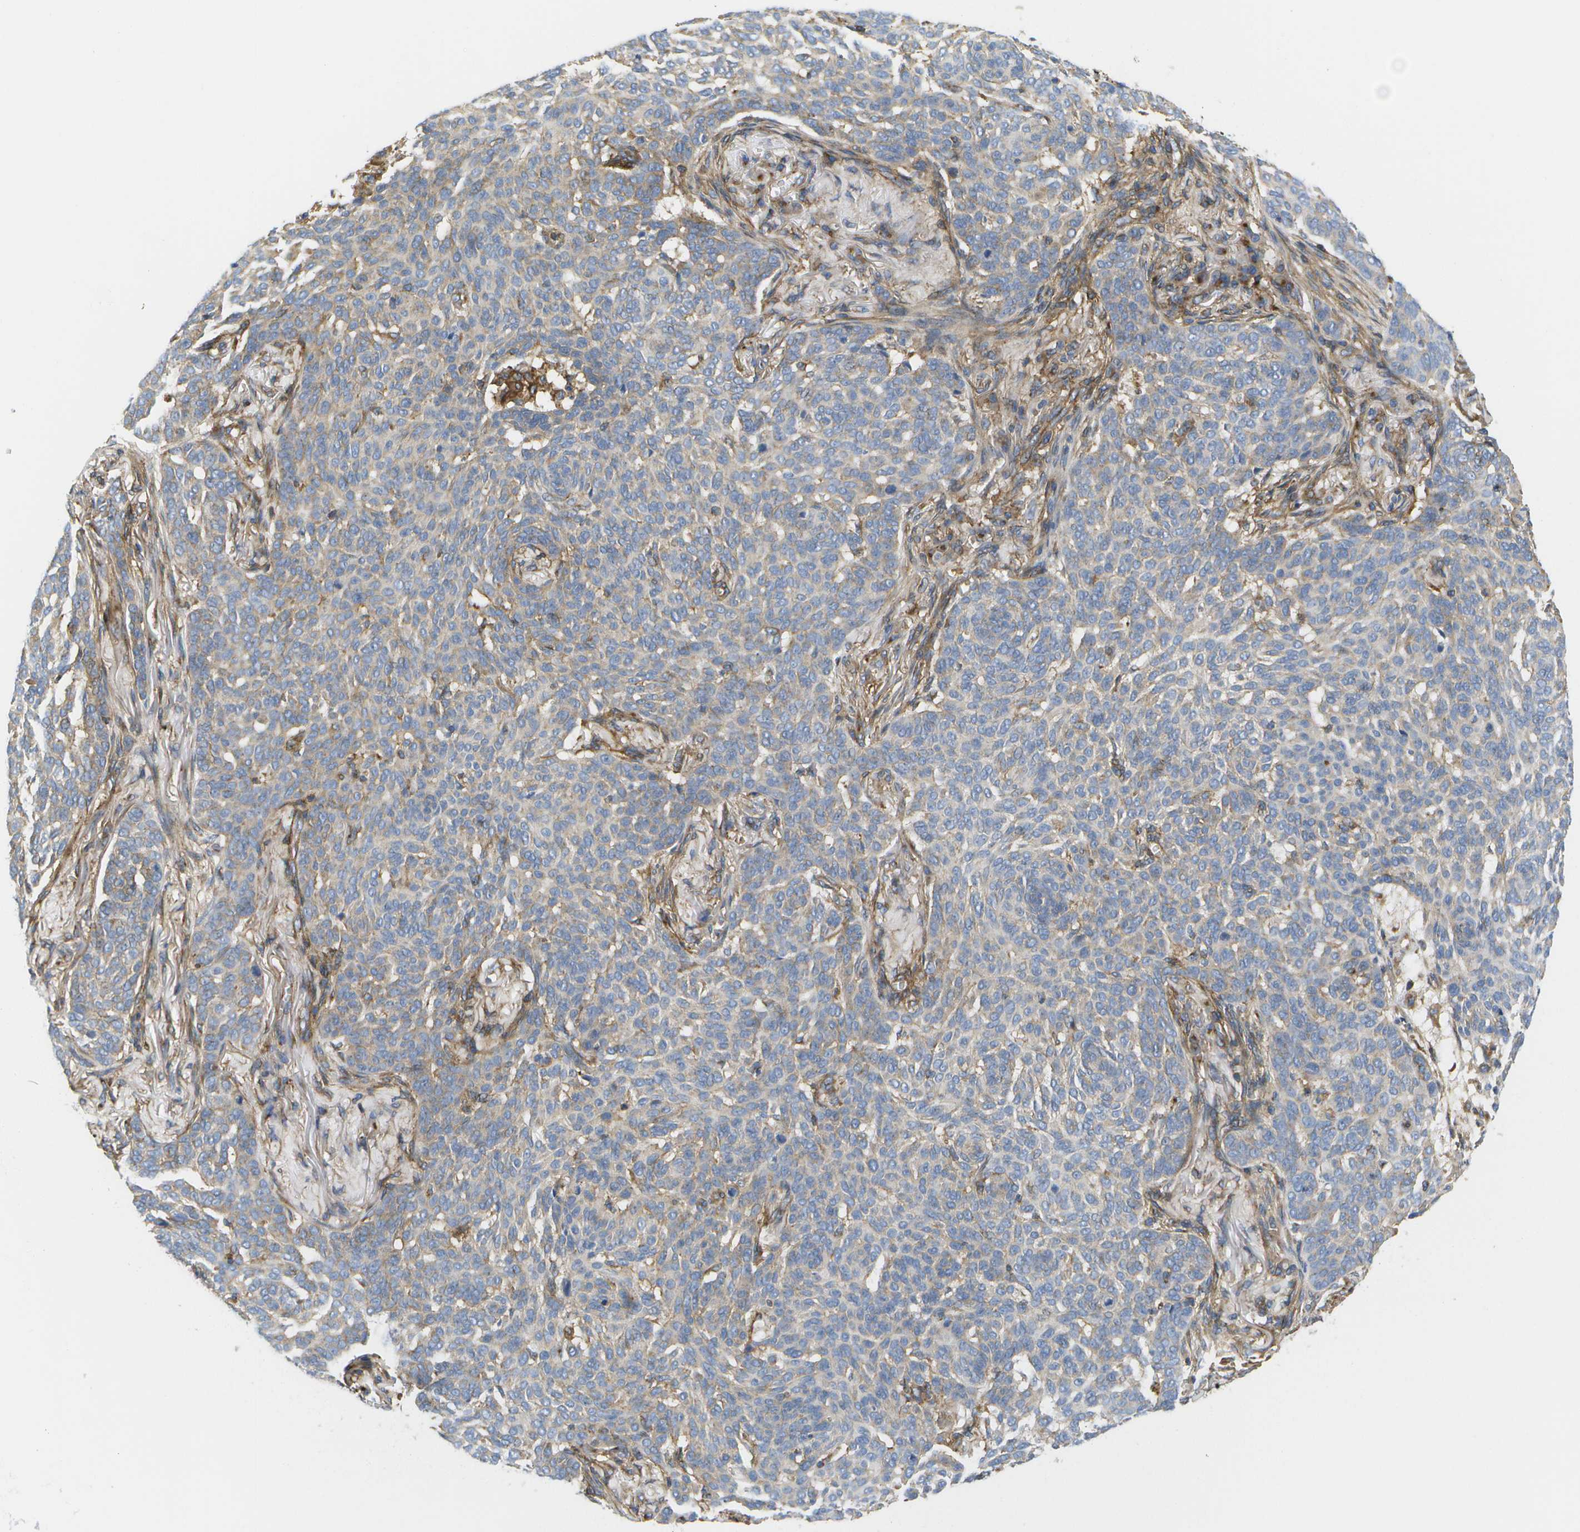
{"staining": {"intensity": "weak", "quantity": "25%-75%", "location": "cytoplasmic/membranous"}, "tissue": "skin cancer", "cell_type": "Tumor cells", "image_type": "cancer", "snomed": [{"axis": "morphology", "description": "Basal cell carcinoma"}, {"axis": "topography", "description": "Skin"}], "caption": "A brown stain shows weak cytoplasmic/membranous positivity of a protein in human skin cancer (basal cell carcinoma) tumor cells. Immunohistochemistry stains the protein of interest in brown and the nuclei are stained blue.", "gene": "BST2", "patient": {"sex": "male", "age": 85}}